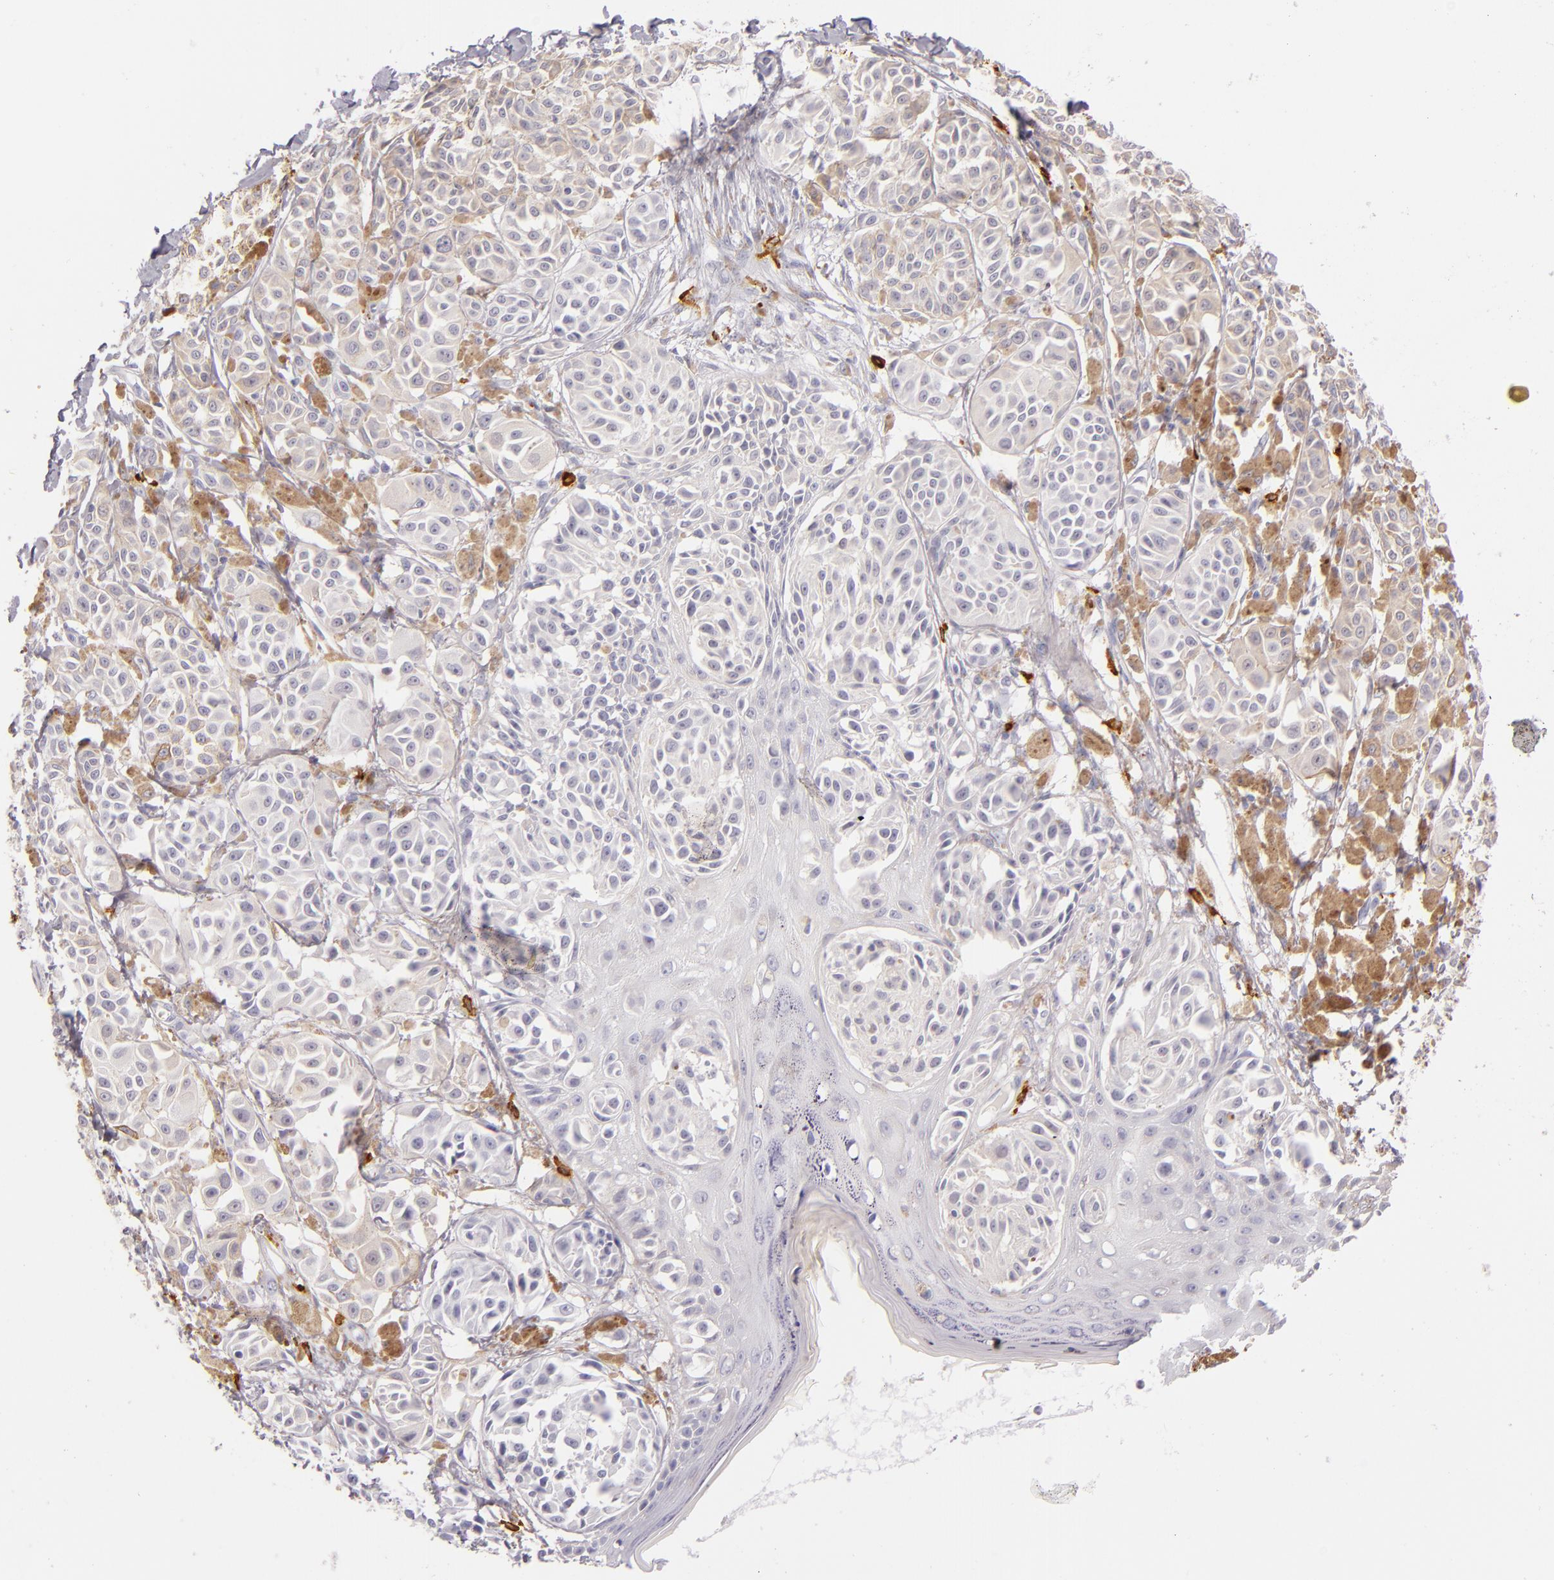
{"staining": {"intensity": "negative", "quantity": "none", "location": "none"}, "tissue": "melanoma", "cell_type": "Tumor cells", "image_type": "cancer", "snomed": [{"axis": "morphology", "description": "Malignant melanoma, NOS"}, {"axis": "topography", "description": "Skin"}], "caption": "This image is of melanoma stained with immunohistochemistry (IHC) to label a protein in brown with the nuclei are counter-stained blue. There is no expression in tumor cells.", "gene": "TPSD1", "patient": {"sex": "male", "age": 76}}